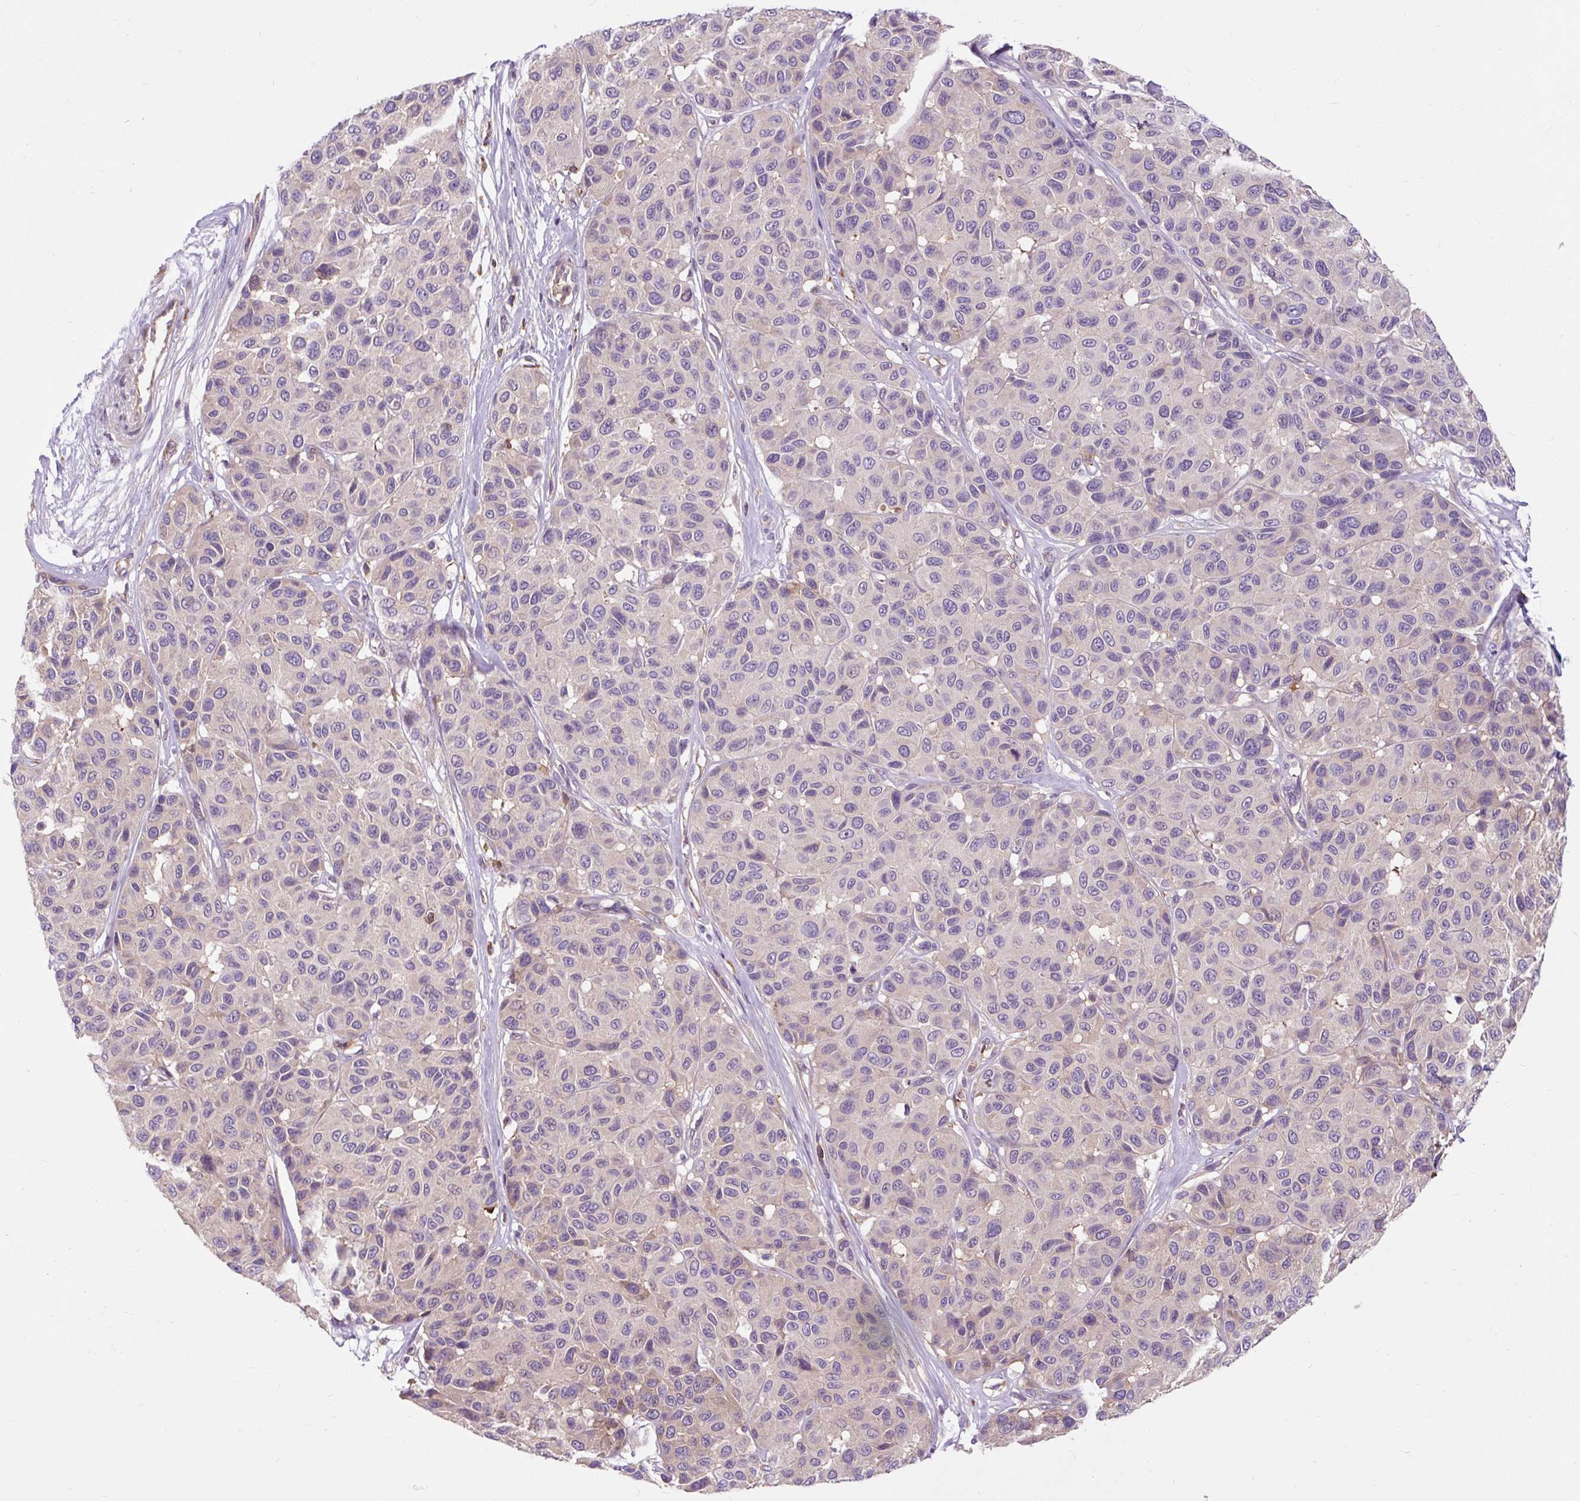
{"staining": {"intensity": "weak", "quantity": "<25%", "location": "cytoplasmic/membranous"}, "tissue": "melanoma", "cell_type": "Tumor cells", "image_type": "cancer", "snomed": [{"axis": "morphology", "description": "Malignant melanoma, NOS"}, {"axis": "topography", "description": "Skin"}], "caption": "The photomicrograph demonstrates no significant staining in tumor cells of melanoma.", "gene": "CISD3", "patient": {"sex": "female", "age": 66}}